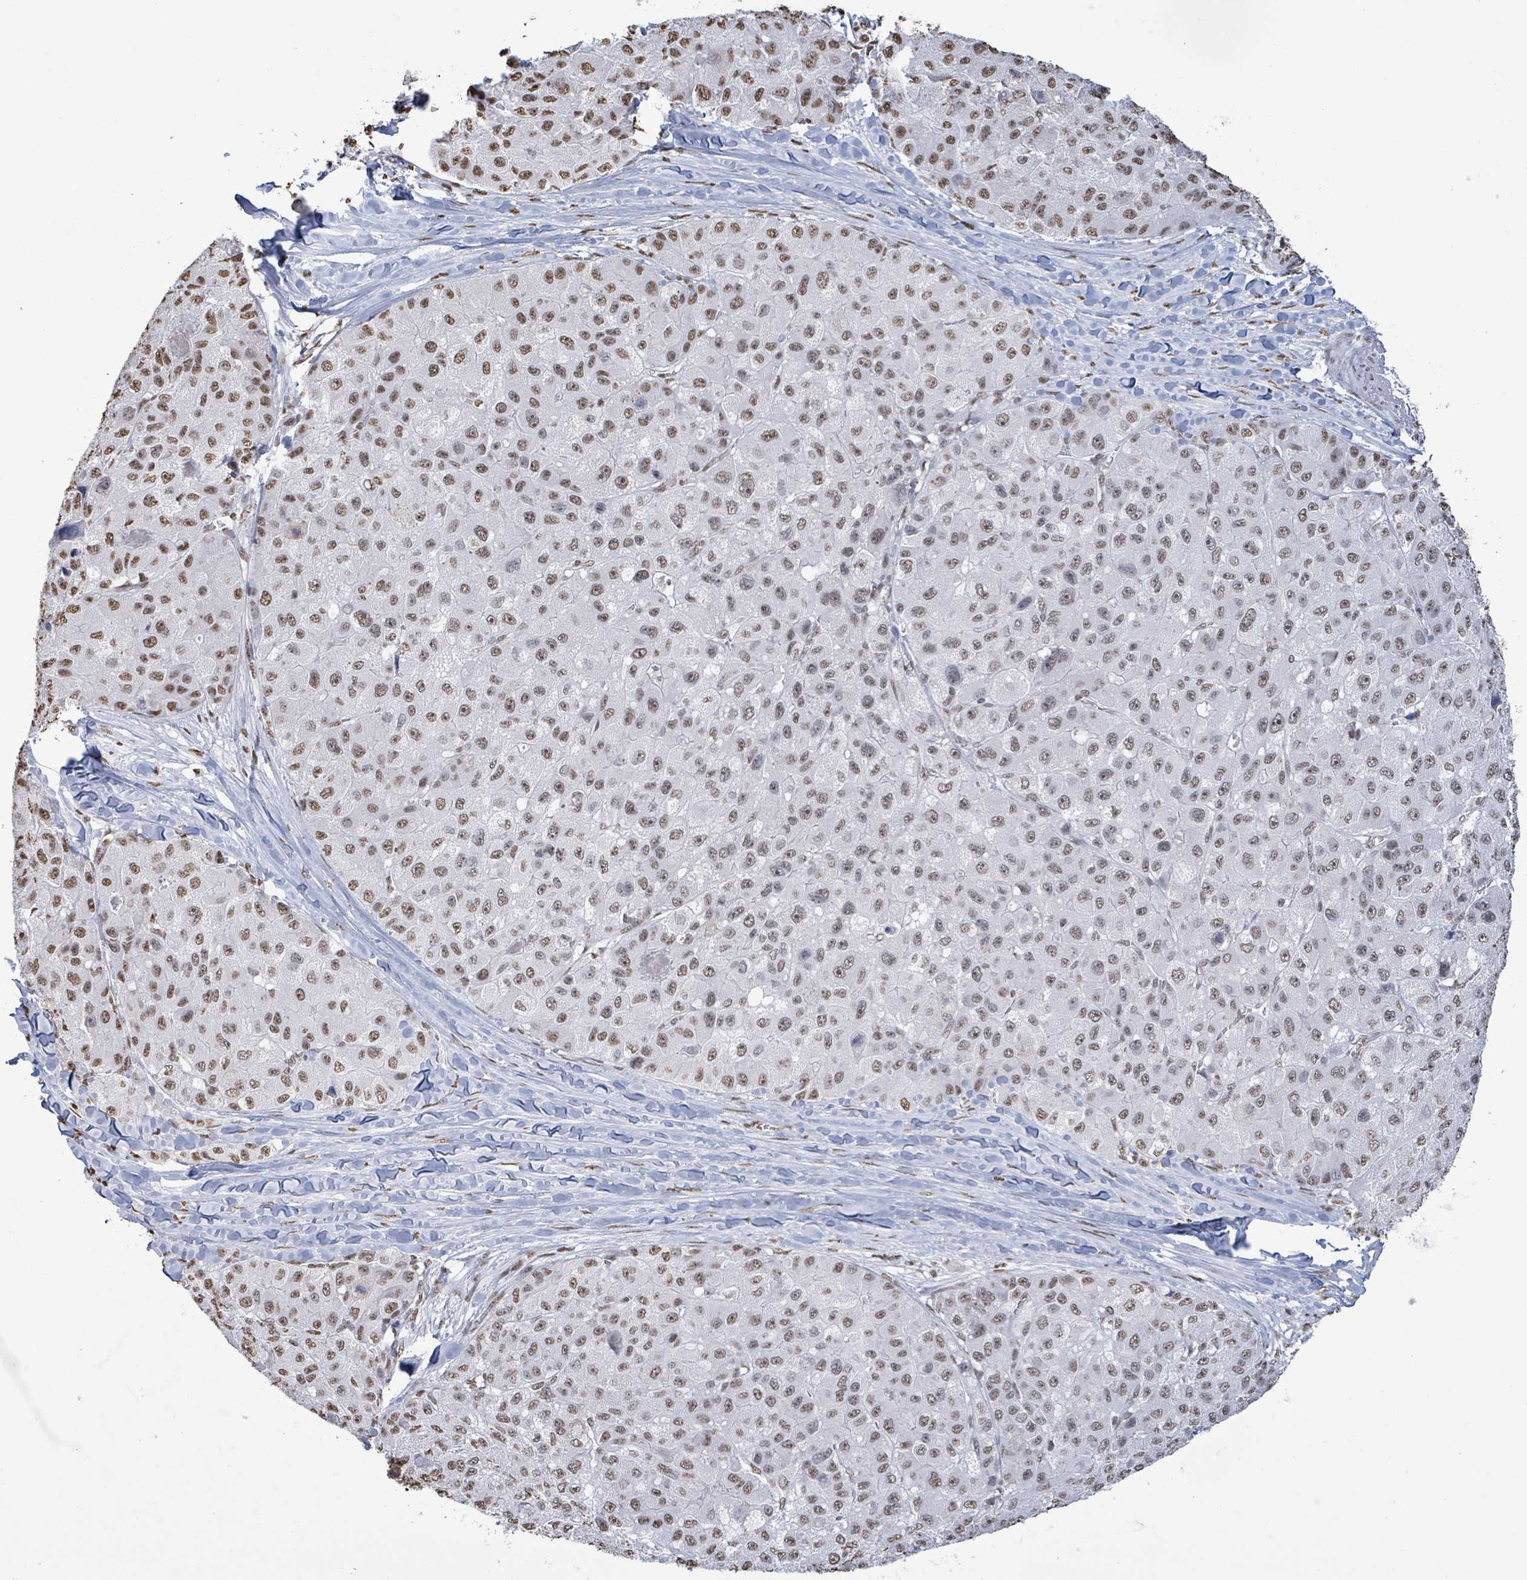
{"staining": {"intensity": "weak", "quantity": ">75%", "location": "nuclear"}, "tissue": "liver cancer", "cell_type": "Tumor cells", "image_type": "cancer", "snomed": [{"axis": "morphology", "description": "Carcinoma, Hepatocellular, NOS"}, {"axis": "topography", "description": "Liver"}], "caption": "A low amount of weak nuclear expression is appreciated in about >75% of tumor cells in liver cancer (hepatocellular carcinoma) tissue.", "gene": "SAMD14", "patient": {"sex": "male", "age": 80}}